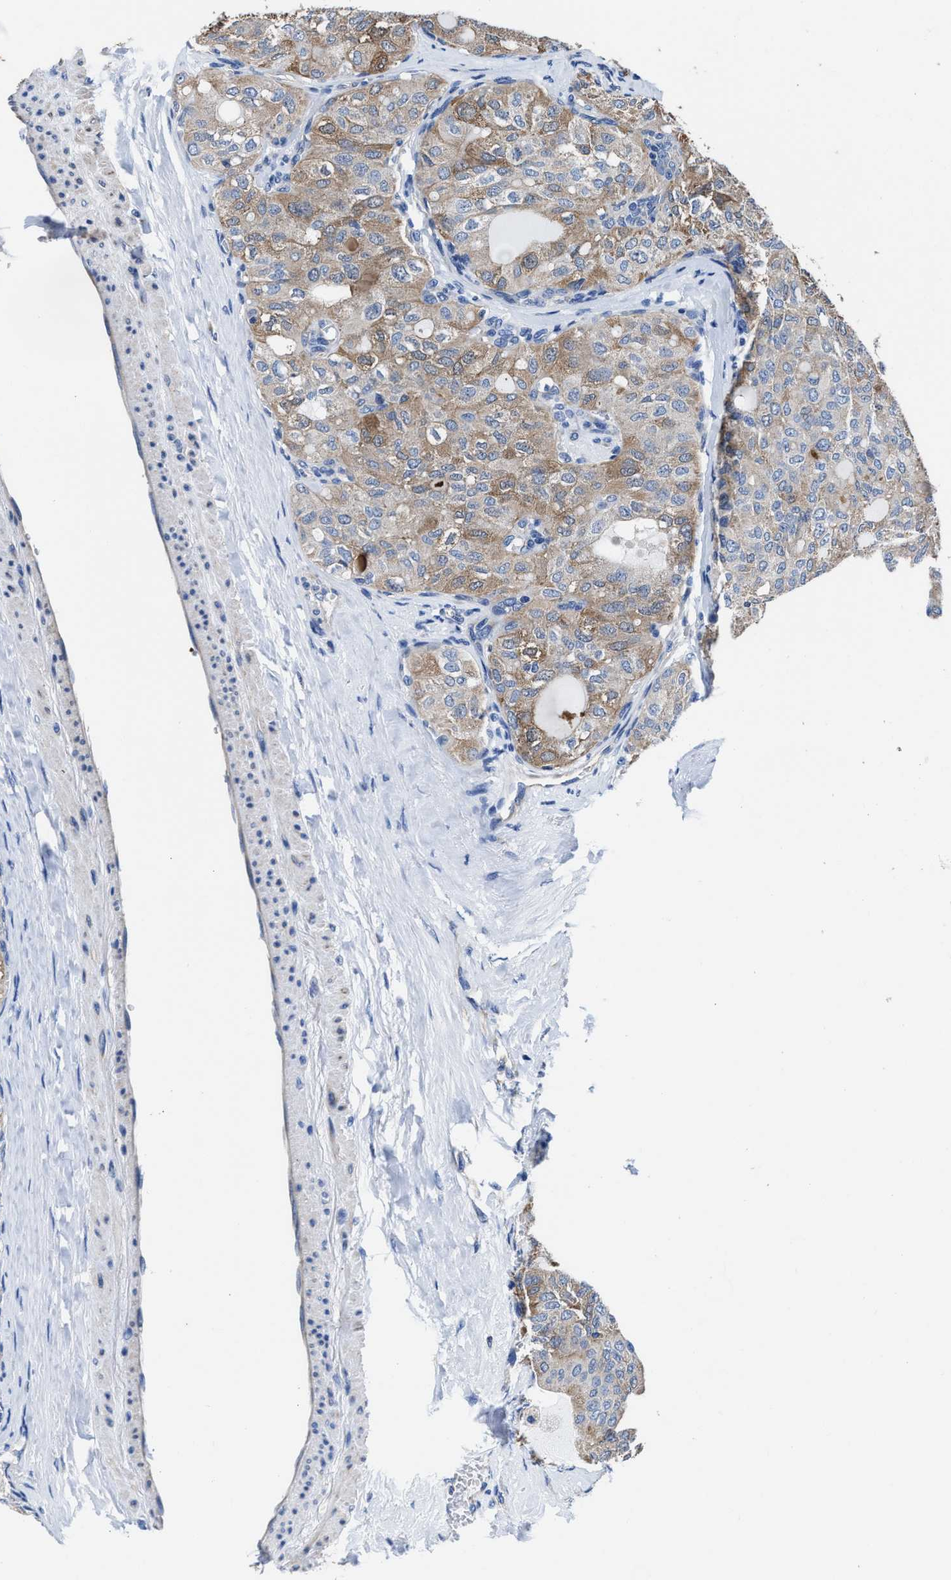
{"staining": {"intensity": "moderate", "quantity": "25%-75%", "location": "cytoplasmic/membranous"}, "tissue": "thyroid cancer", "cell_type": "Tumor cells", "image_type": "cancer", "snomed": [{"axis": "morphology", "description": "Follicular adenoma carcinoma, NOS"}, {"axis": "topography", "description": "Thyroid gland"}], "caption": "Follicular adenoma carcinoma (thyroid) was stained to show a protein in brown. There is medium levels of moderate cytoplasmic/membranous expression in approximately 25%-75% of tumor cells. Using DAB (brown) and hematoxylin (blue) stains, captured at high magnification using brightfield microscopy.", "gene": "TMEM30A", "patient": {"sex": "male", "age": 75}}